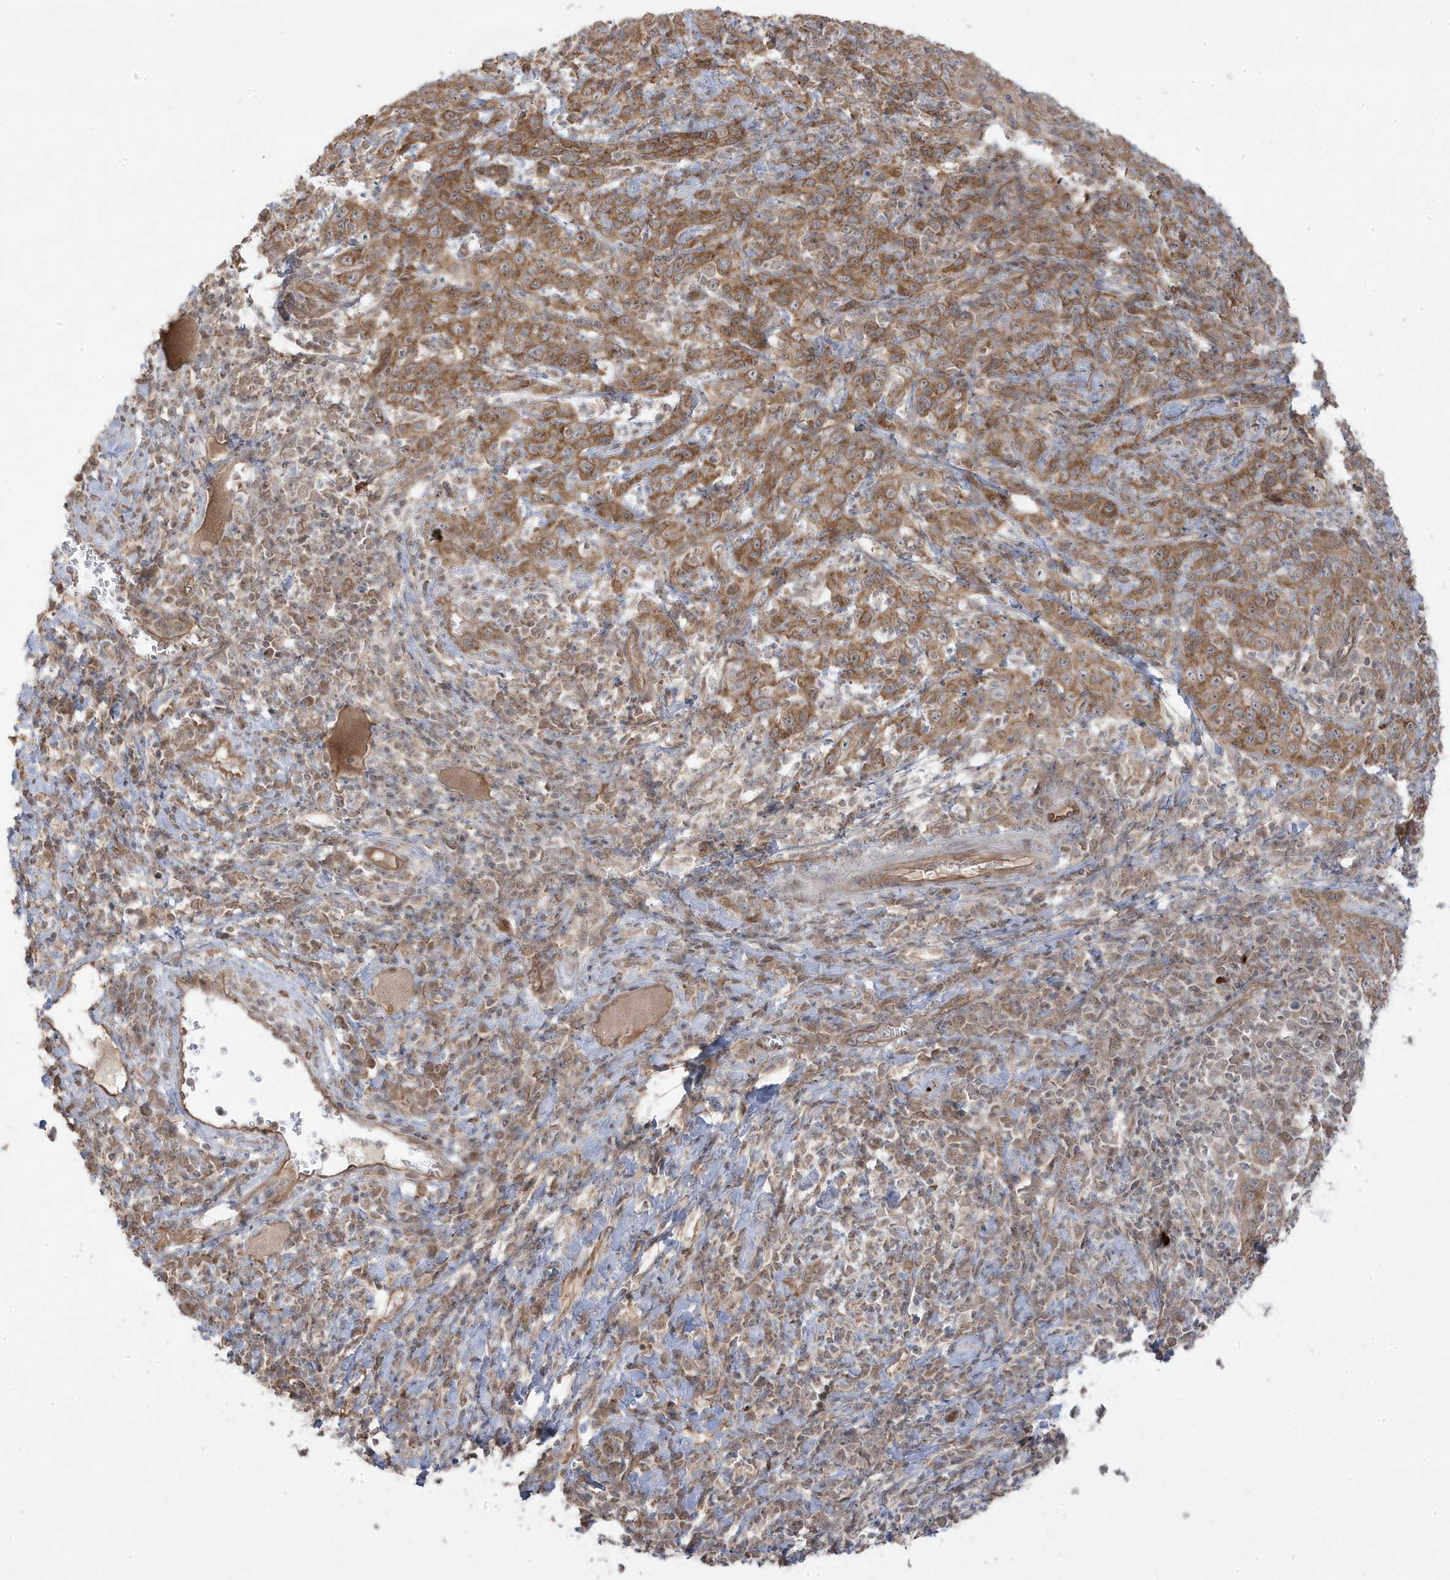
{"staining": {"intensity": "moderate", "quantity": ">75%", "location": "cytoplasmic/membranous"}, "tissue": "cervical cancer", "cell_type": "Tumor cells", "image_type": "cancer", "snomed": [{"axis": "morphology", "description": "Squamous cell carcinoma, NOS"}, {"axis": "topography", "description": "Cervix"}], "caption": "This is a histology image of immunohistochemistry (IHC) staining of squamous cell carcinoma (cervical), which shows moderate expression in the cytoplasmic/membranous of tumor cells.", "gene": "DNAJC12", "patient": {"sex": "female", "age": 46}}